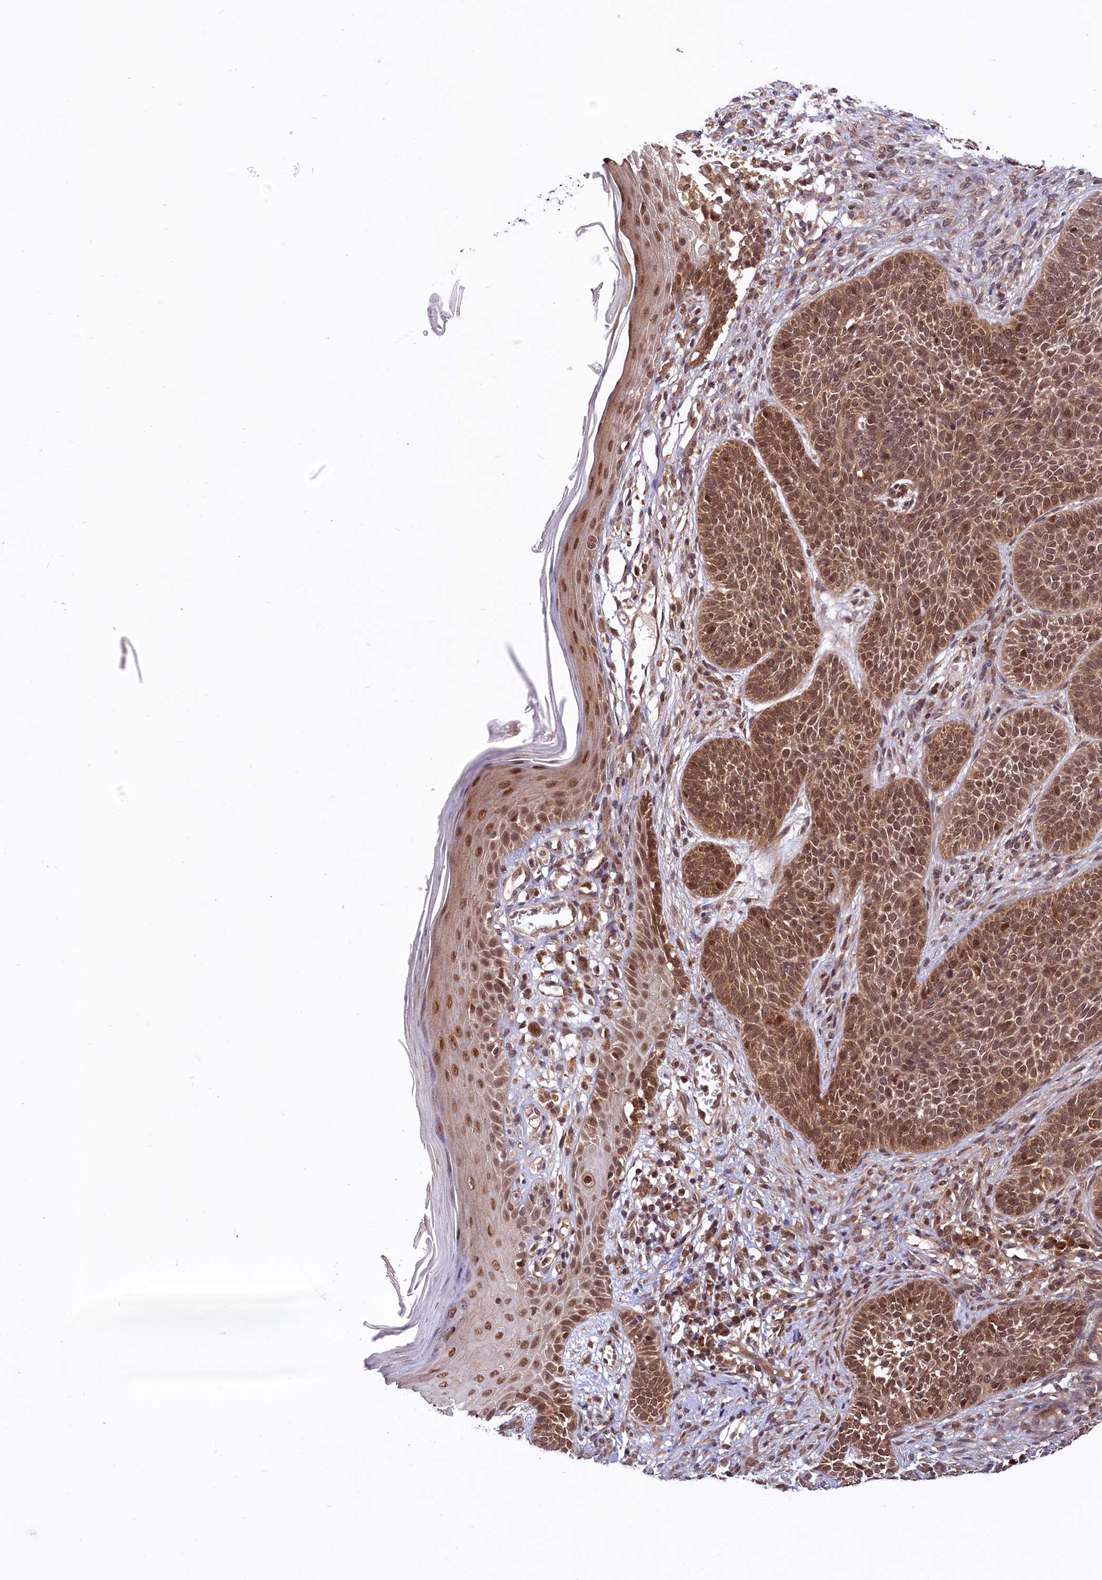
{"staining": {"intensity": "moderate", "quantity": ">75%", "location": "cytoplasmic/membranous,nuclear"}, "tissue": "skin cancer", "cell_type": "Tumor cells", "image_type": "cancer", "snomed": [{"axis": "morphology", "description": "Basal cell carcinoma"}, {"axis": "topography", "description": "Skin"}], "caption": "This histopathology image reveals immunohistochemistry staining of human skin cancer, with medium moderate cytoplasmic/membranous and nuclear positivity in approximately >75% of tumor cells.", "gene": "UBE3A", "patient": {"sex": "male", "age": 85}}